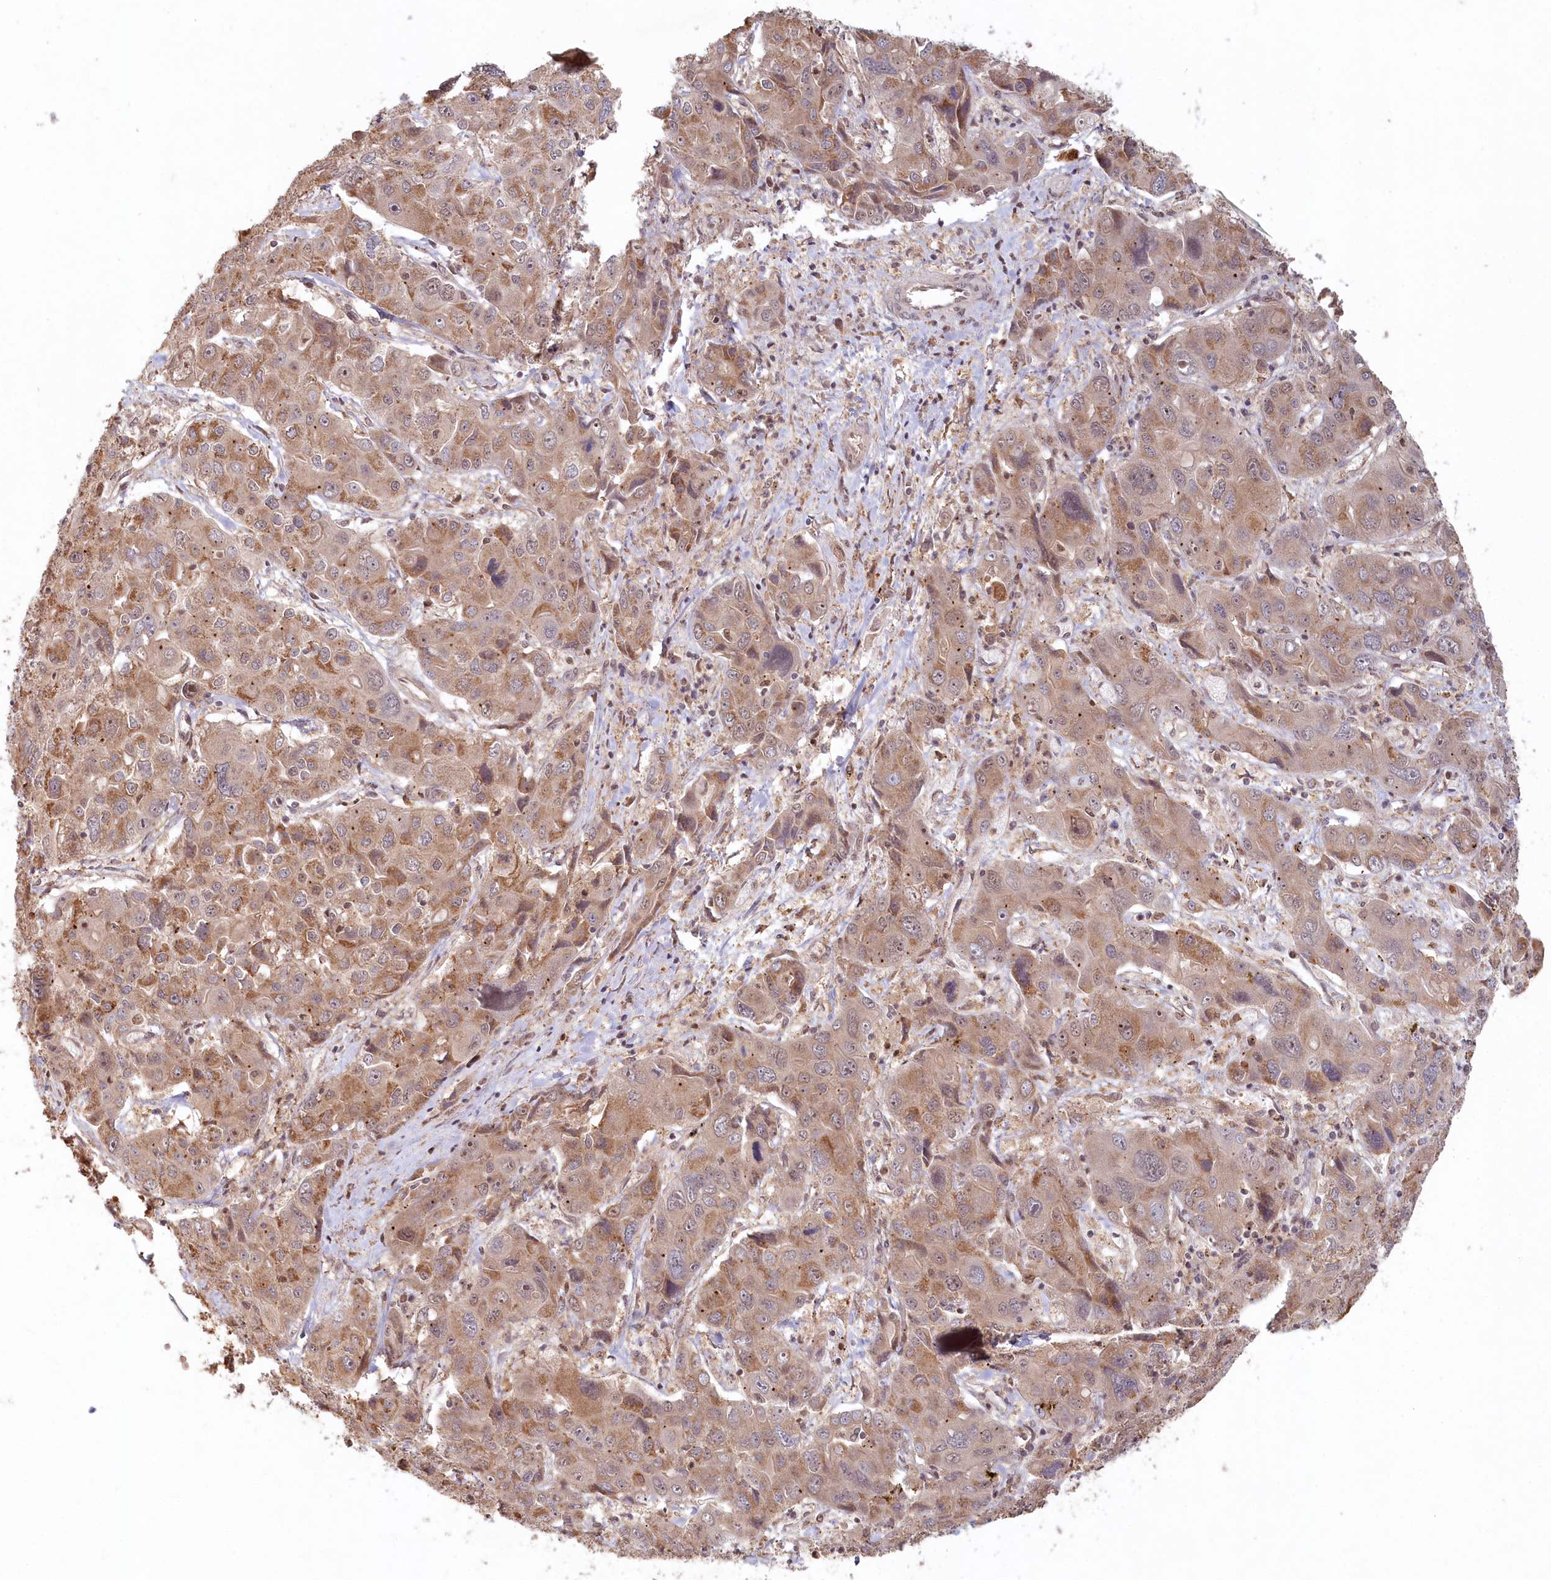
{"staining": {"intensity": "moderate", "quantity": ">75%", "location": "cytoplasmic/membranous"}, "tissue": "liver cancer", "cell_type": "Tumor cells", "image_type": "cancer", "snomed": [{"axis": "morphology", "description": "Cholangiocarcinoma"}, {"axis": "topography", "description": "Liver"}], "caption": "Tumor cells display moderate cytoplasmic/membranous staining in about >75% of cells in liver cancer (cholangiocarcinoma).", "gene": "WAPL", "patient": {"sex": "male", "age": 67}}